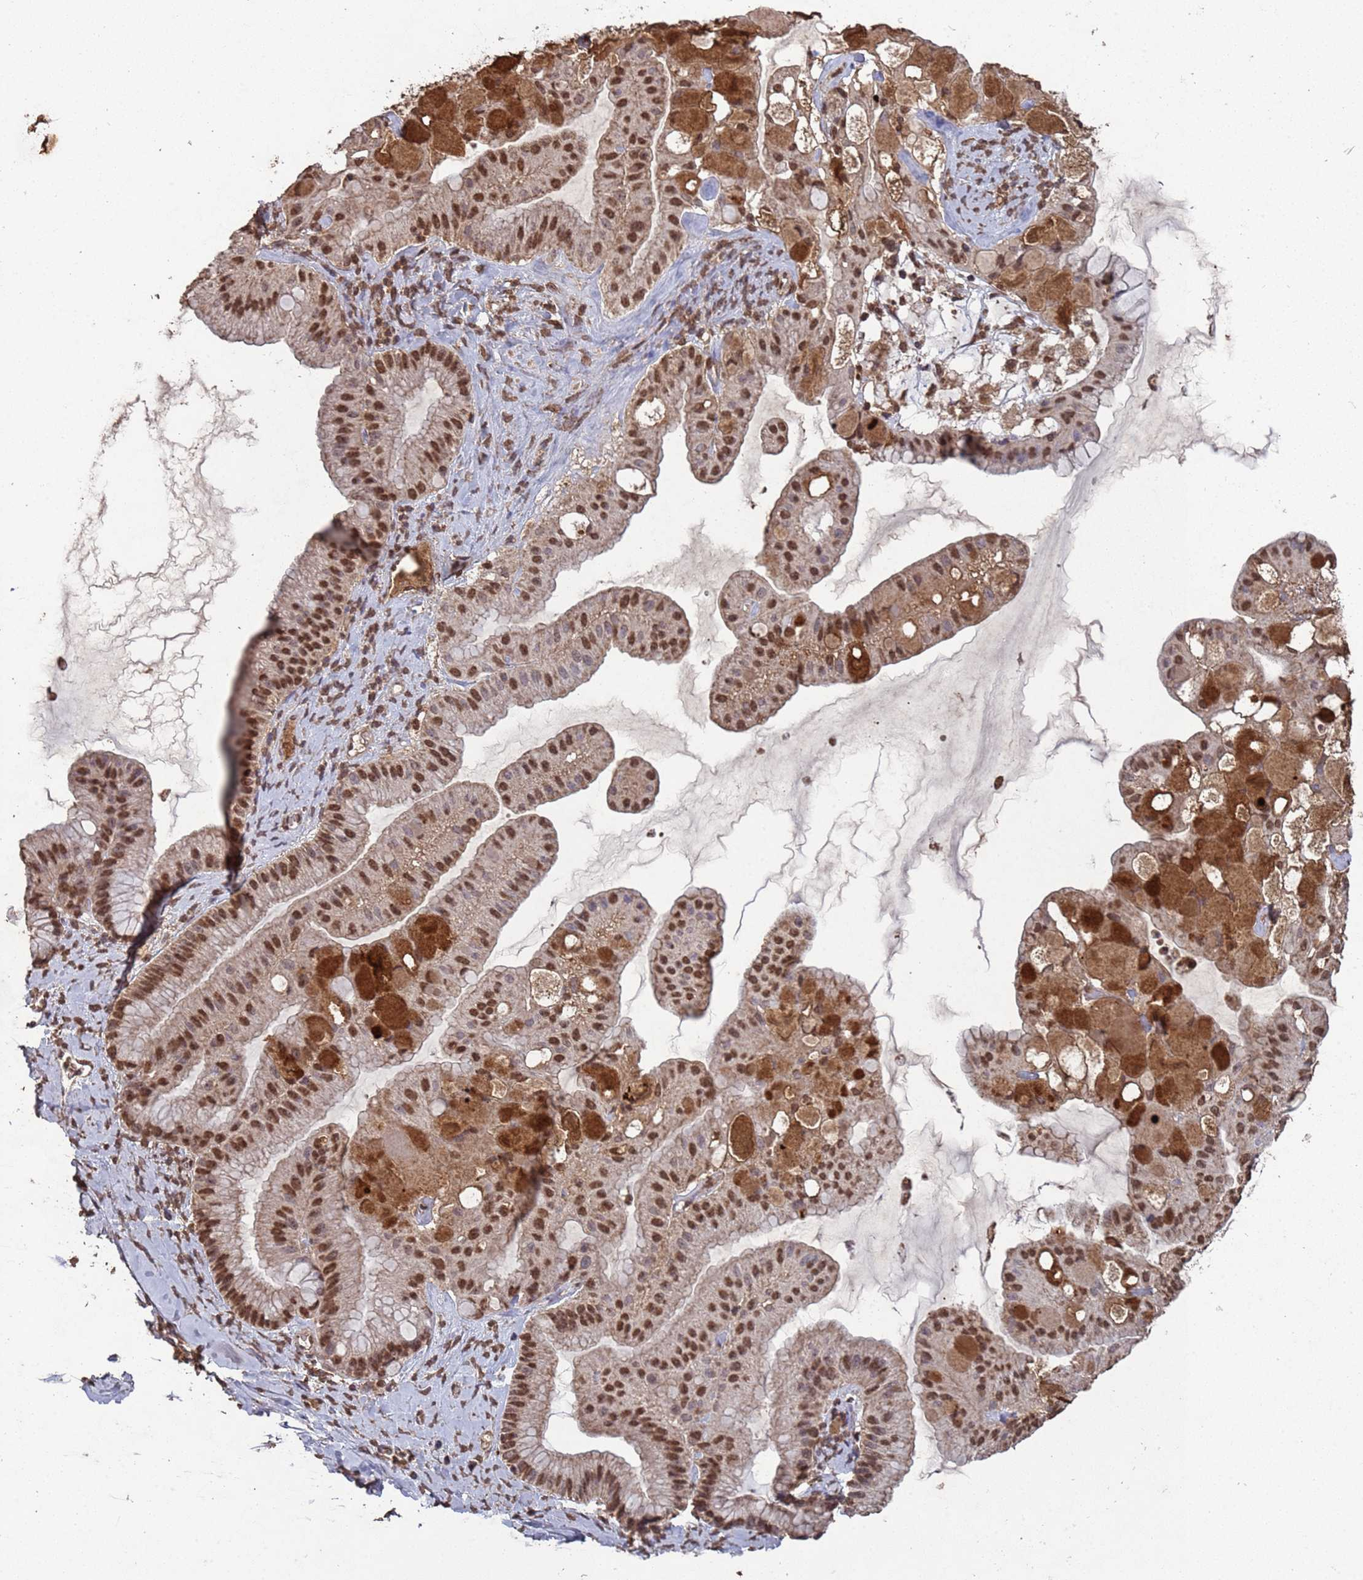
{"staining": {"intensity": "strong", "quantity": ">75%", "location": "cytoplasmic/membranous,nuclear"}, "tissue": "ovarian cancer", "cell_type": "Tumor cells", "image_type": "cancer", "snomed": [{"axis": "morphology", "description": "Cystadenocarcinoma, mucinous, NOS"}, {"axis": "topography", "description": "Ovary"}], "caption": "The micrograph exhibits immunohistochemical staining of ovarian cancer (mucinous cystadenocarcinoma). There is strong cytoplasmic/membranous and nuclear expression is appreciated in about >75% of tumor cells.", "gene": "HDAC10", "patient": {"sex": "female", "age": 61}}